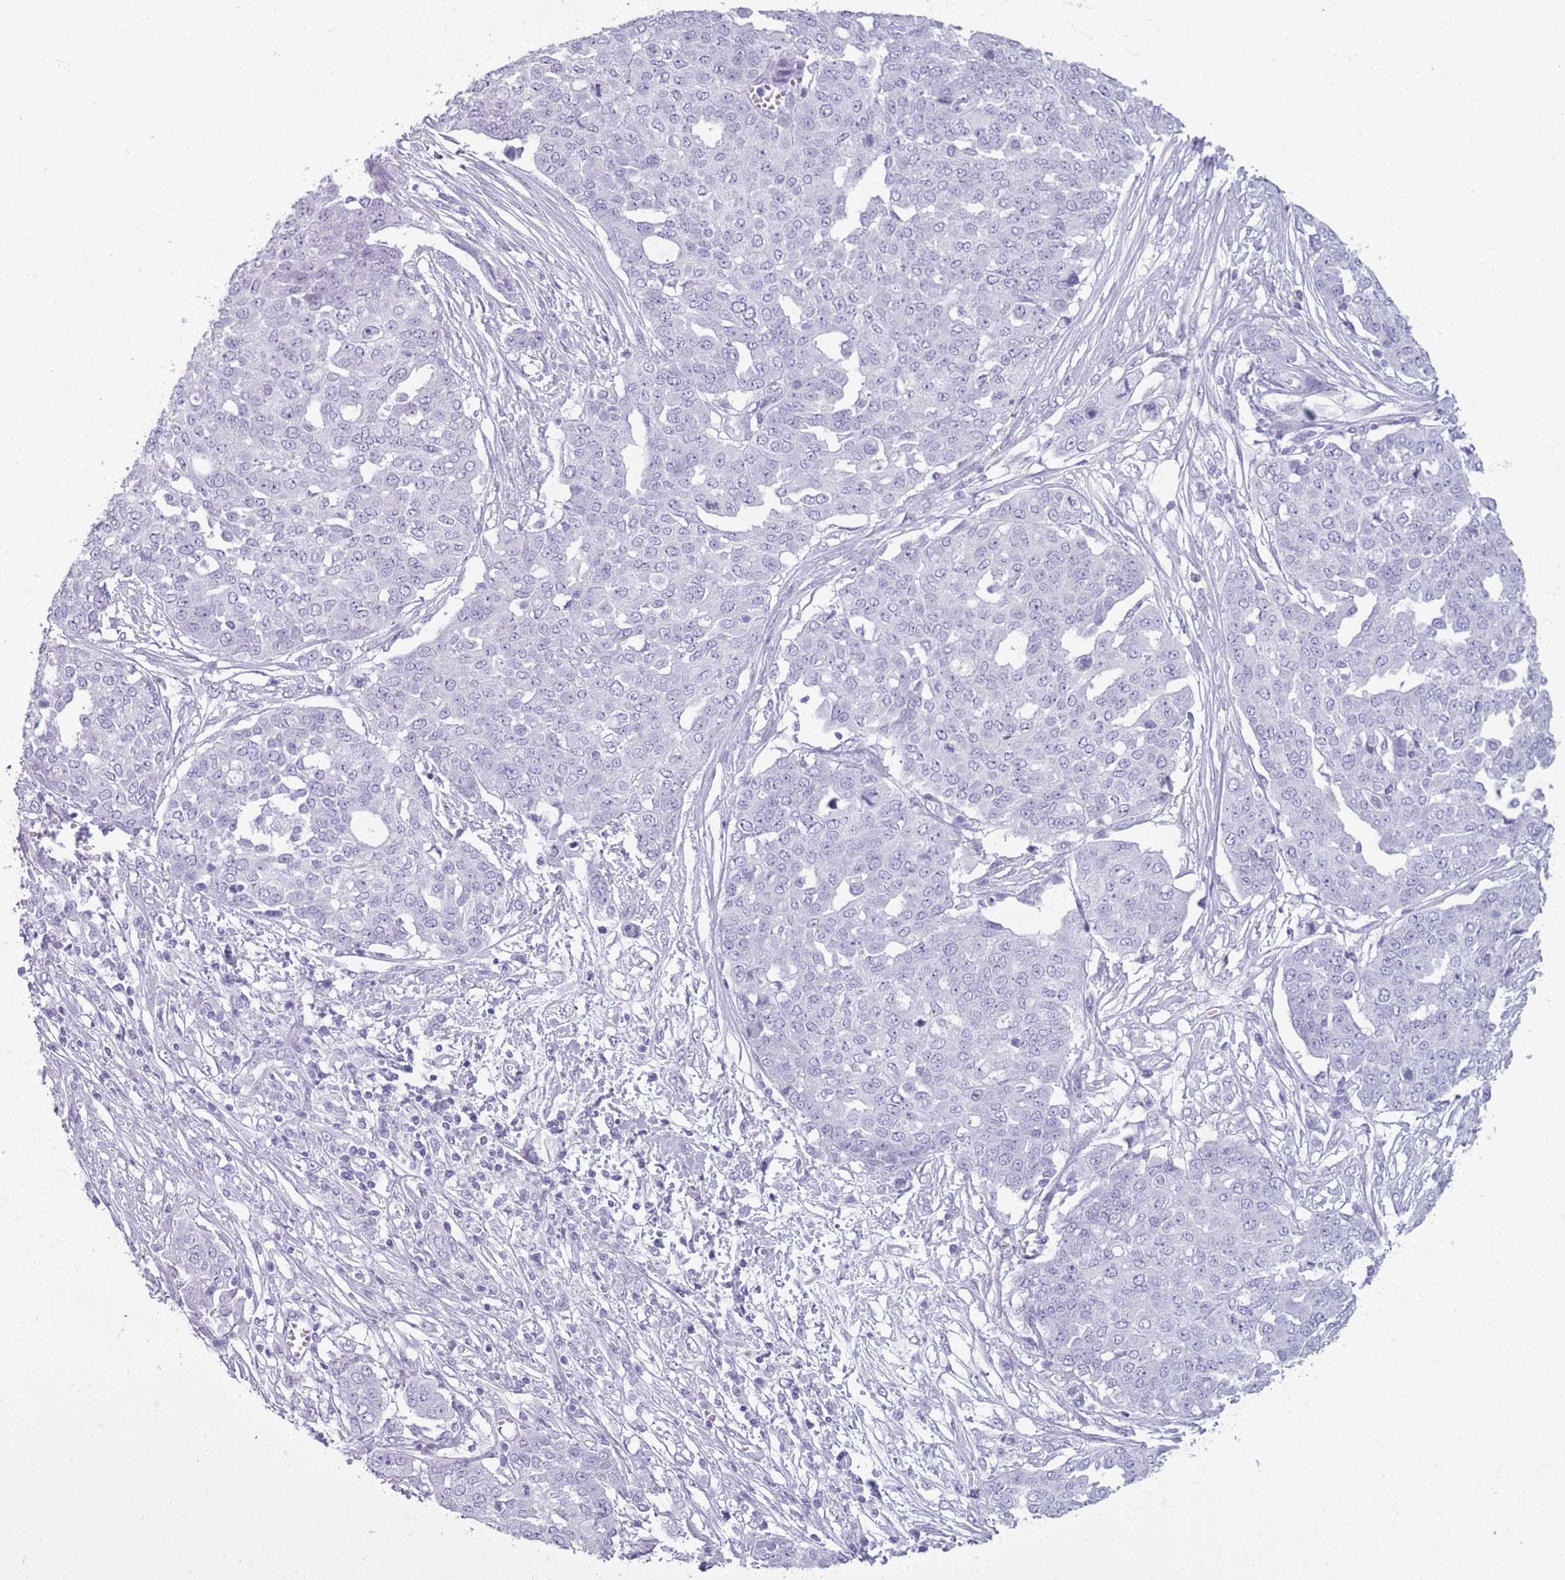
{"staining": {"intensity": "negative", "quantity": "none", "location": "none"}, "tissue": "ovarian cancer", "cell_type": "Tumor cells", "image_type": "cancer", "snomed": [{"axis": "morphology", "description": "Cystadenocarcinoma, serous, NOS"}, {"axis": "topography", "description": "Soft tissue"}, {"axis": "topography", "description": "Ovary"}], "caption": "A high-resolution micrograph shows IHC staining of ovarian cancer, which demonstrates no significant expression in tumor cells.", "gene": "GOLGA6D", "patient": {"sex": "female", "age": 57}}